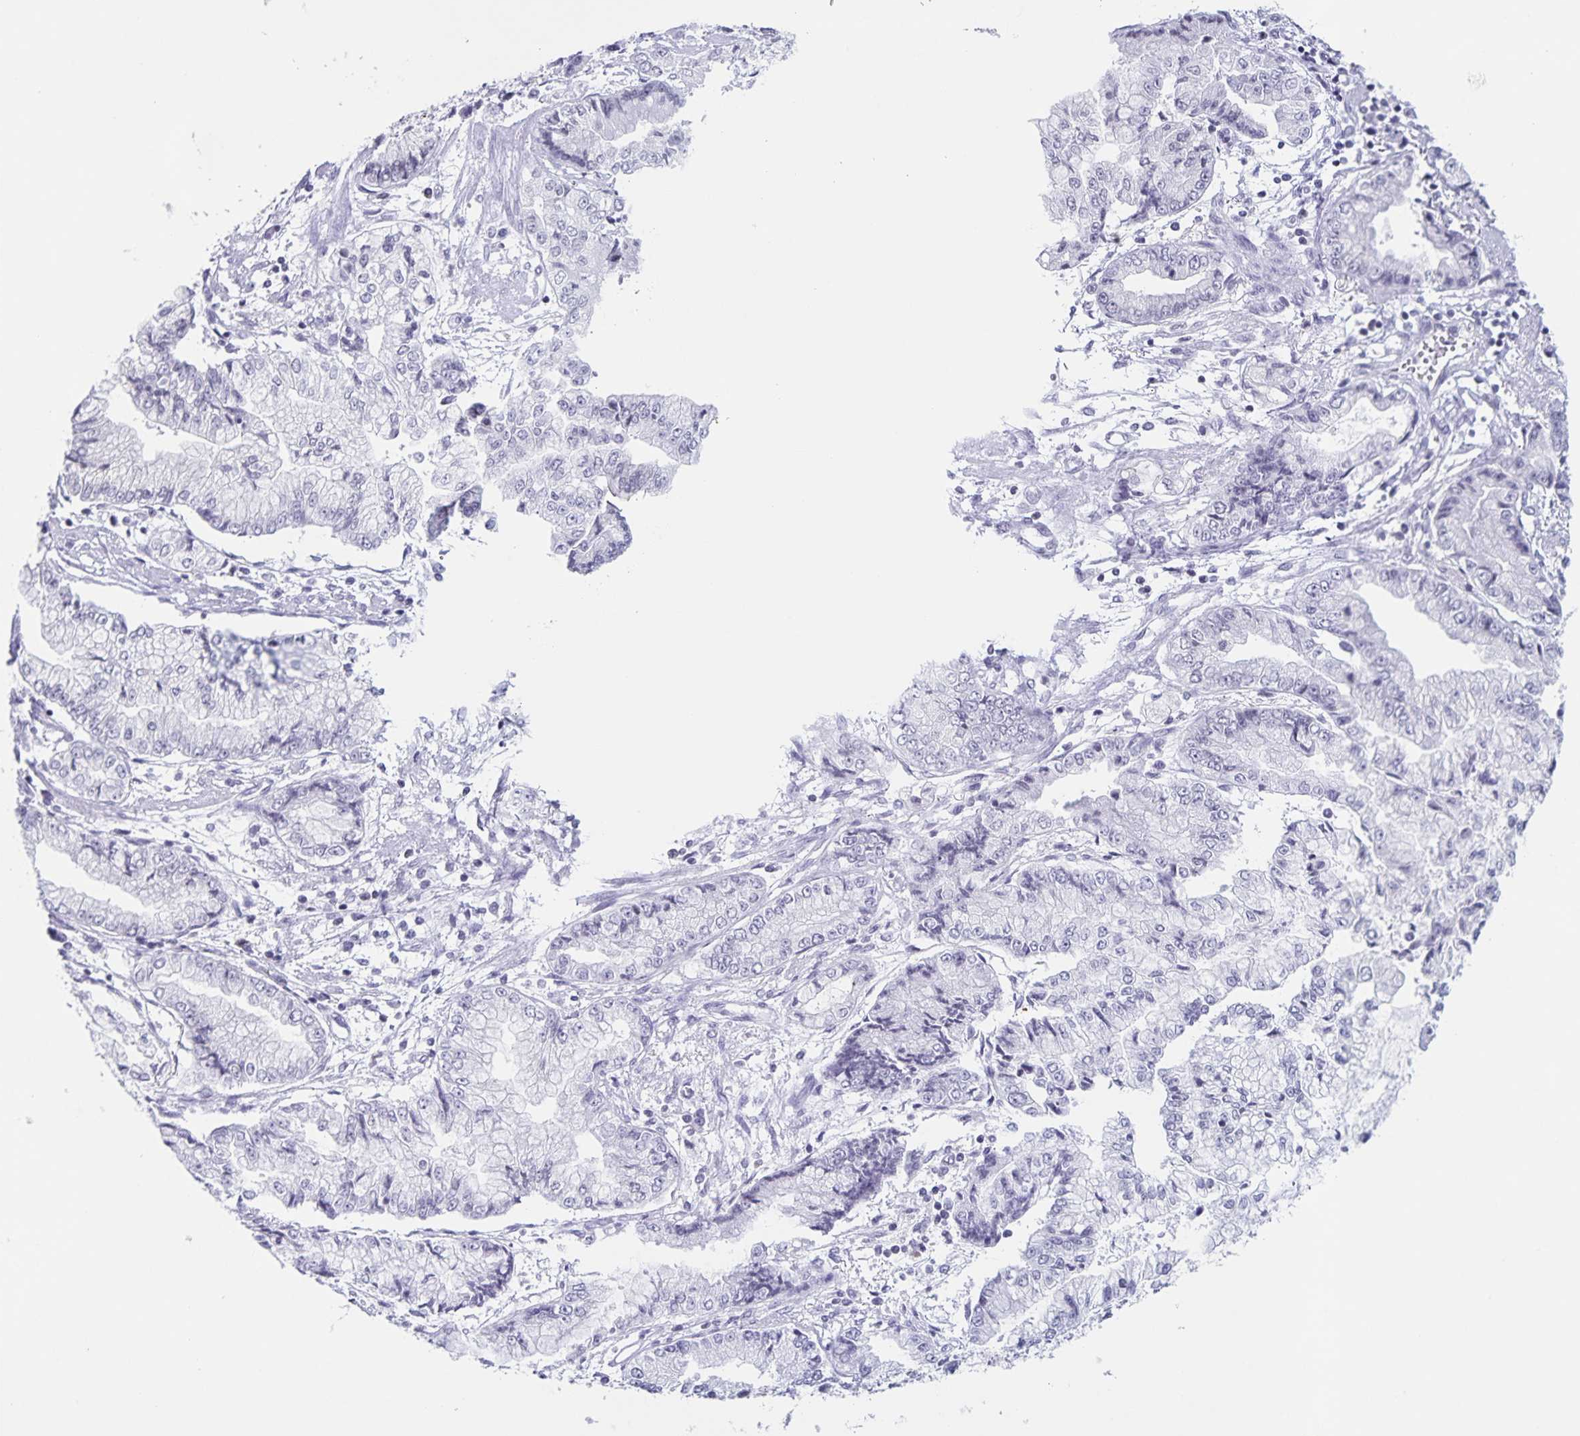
{"staining": {"intensity": "negative", "quantity": "none", "location": "none"}, "tissue": "stomach cancer", "cell_type": "Tumor cells", "image_type": "cancer", "snomed": [{"axis": "morphology", "description": "Adenocarcinoma, NOS"}, {"axis": "topography", "description": "Stomach, upper"}], "caption": "Human stomach cancer stained for a protein using immunohistochemistry demonstrates no expression in tumor cells.", "gene": "LCE6A", "patient": {"sex": "female", "age": 74}}